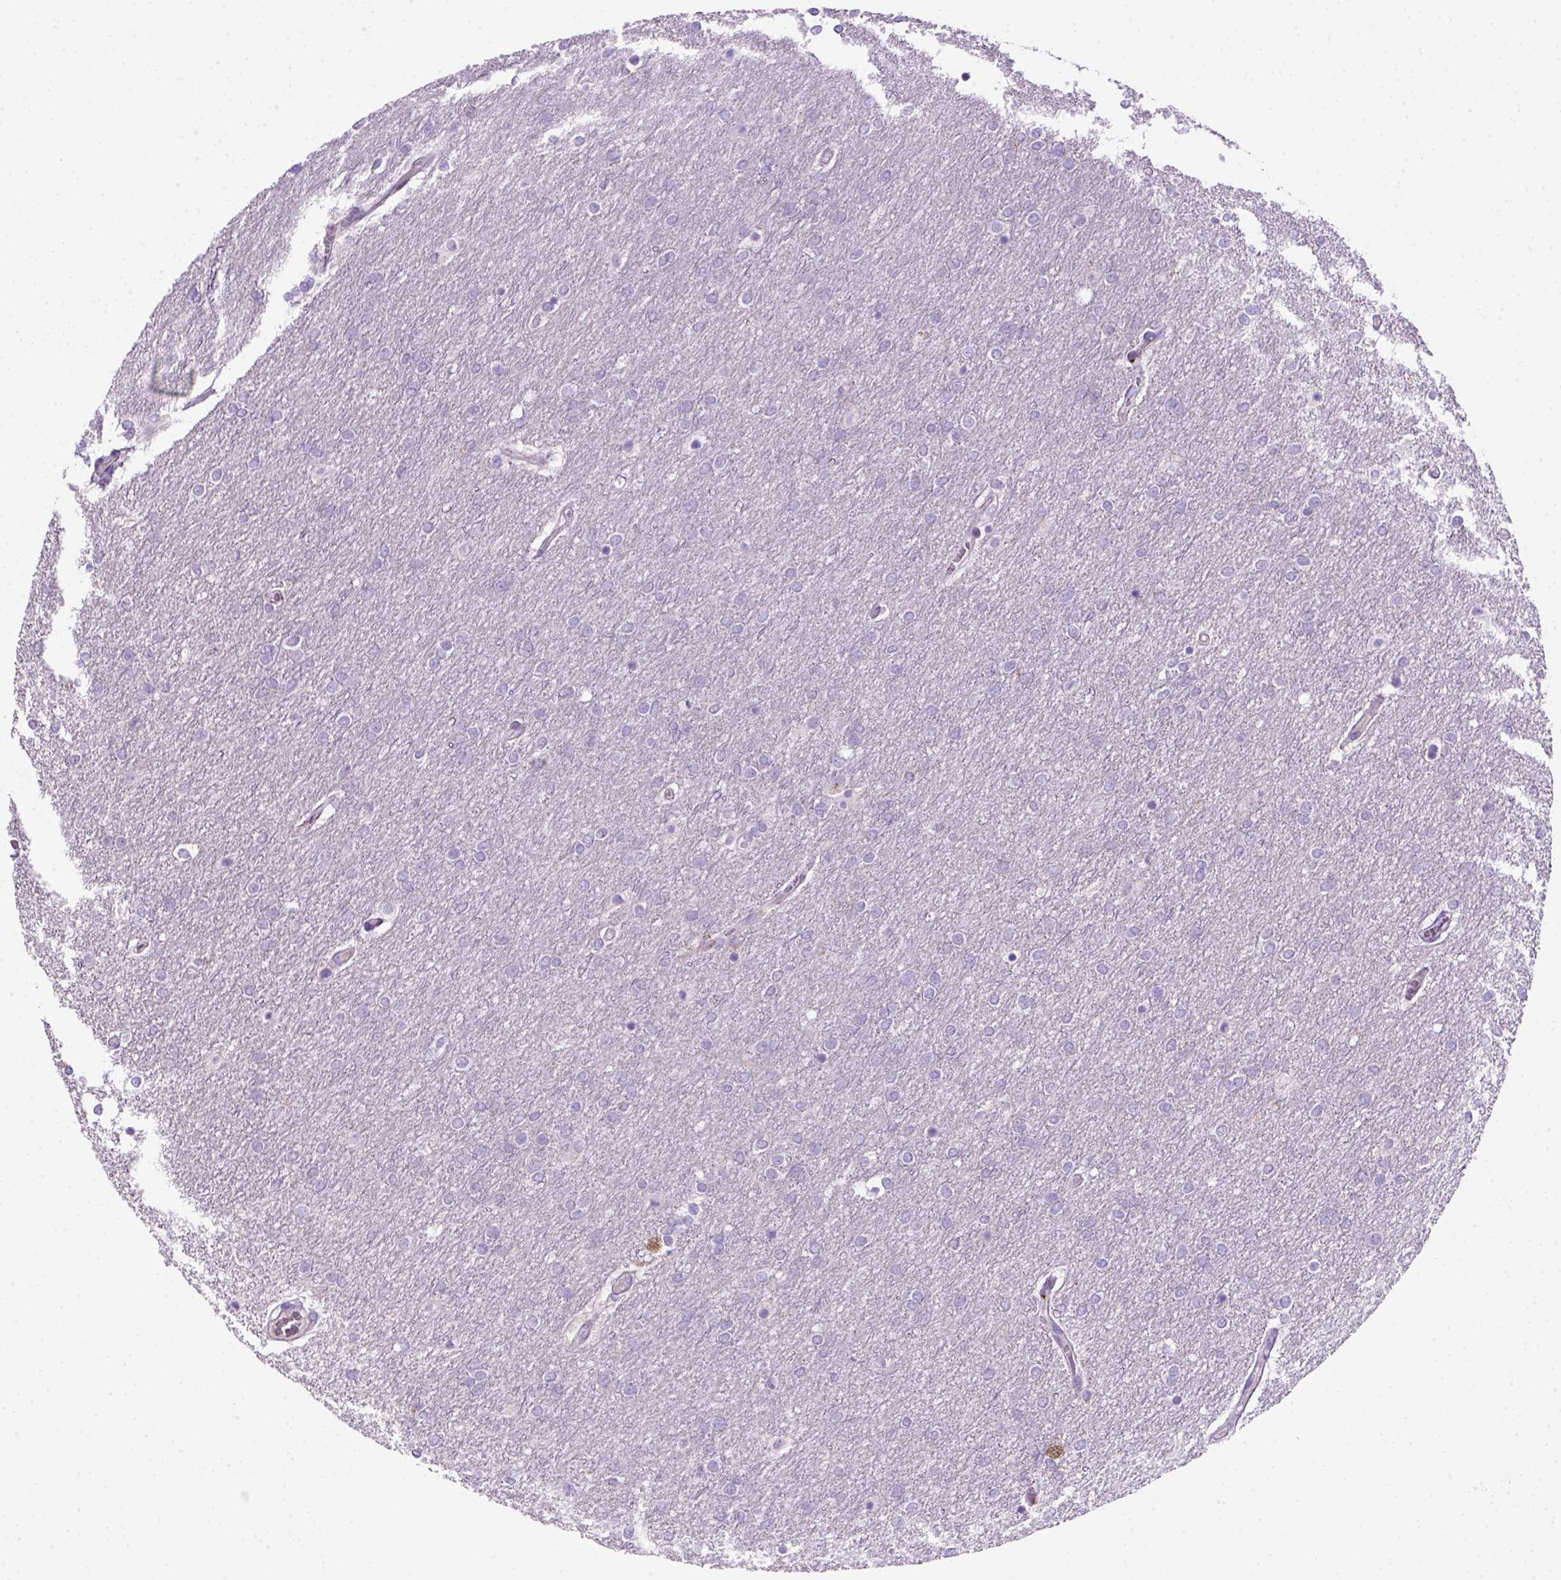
{"staining": {"intensity": "negative", "quantity": "none", "location": "none"}, "tissue": "glioma", "cell_type": "Tumor cells", "image_type": "cancer", "snomed": [{"axis": "morphology", "description": "Glioma, malignant, High grade"}, {"axis": "topography", "description": "Brain"}], "caption": "This is a image of IHC staining of glioma, which shows no expression in tumor cells.", "gene": "CD3E", "patient": {"sex": "female", "age": 61}}